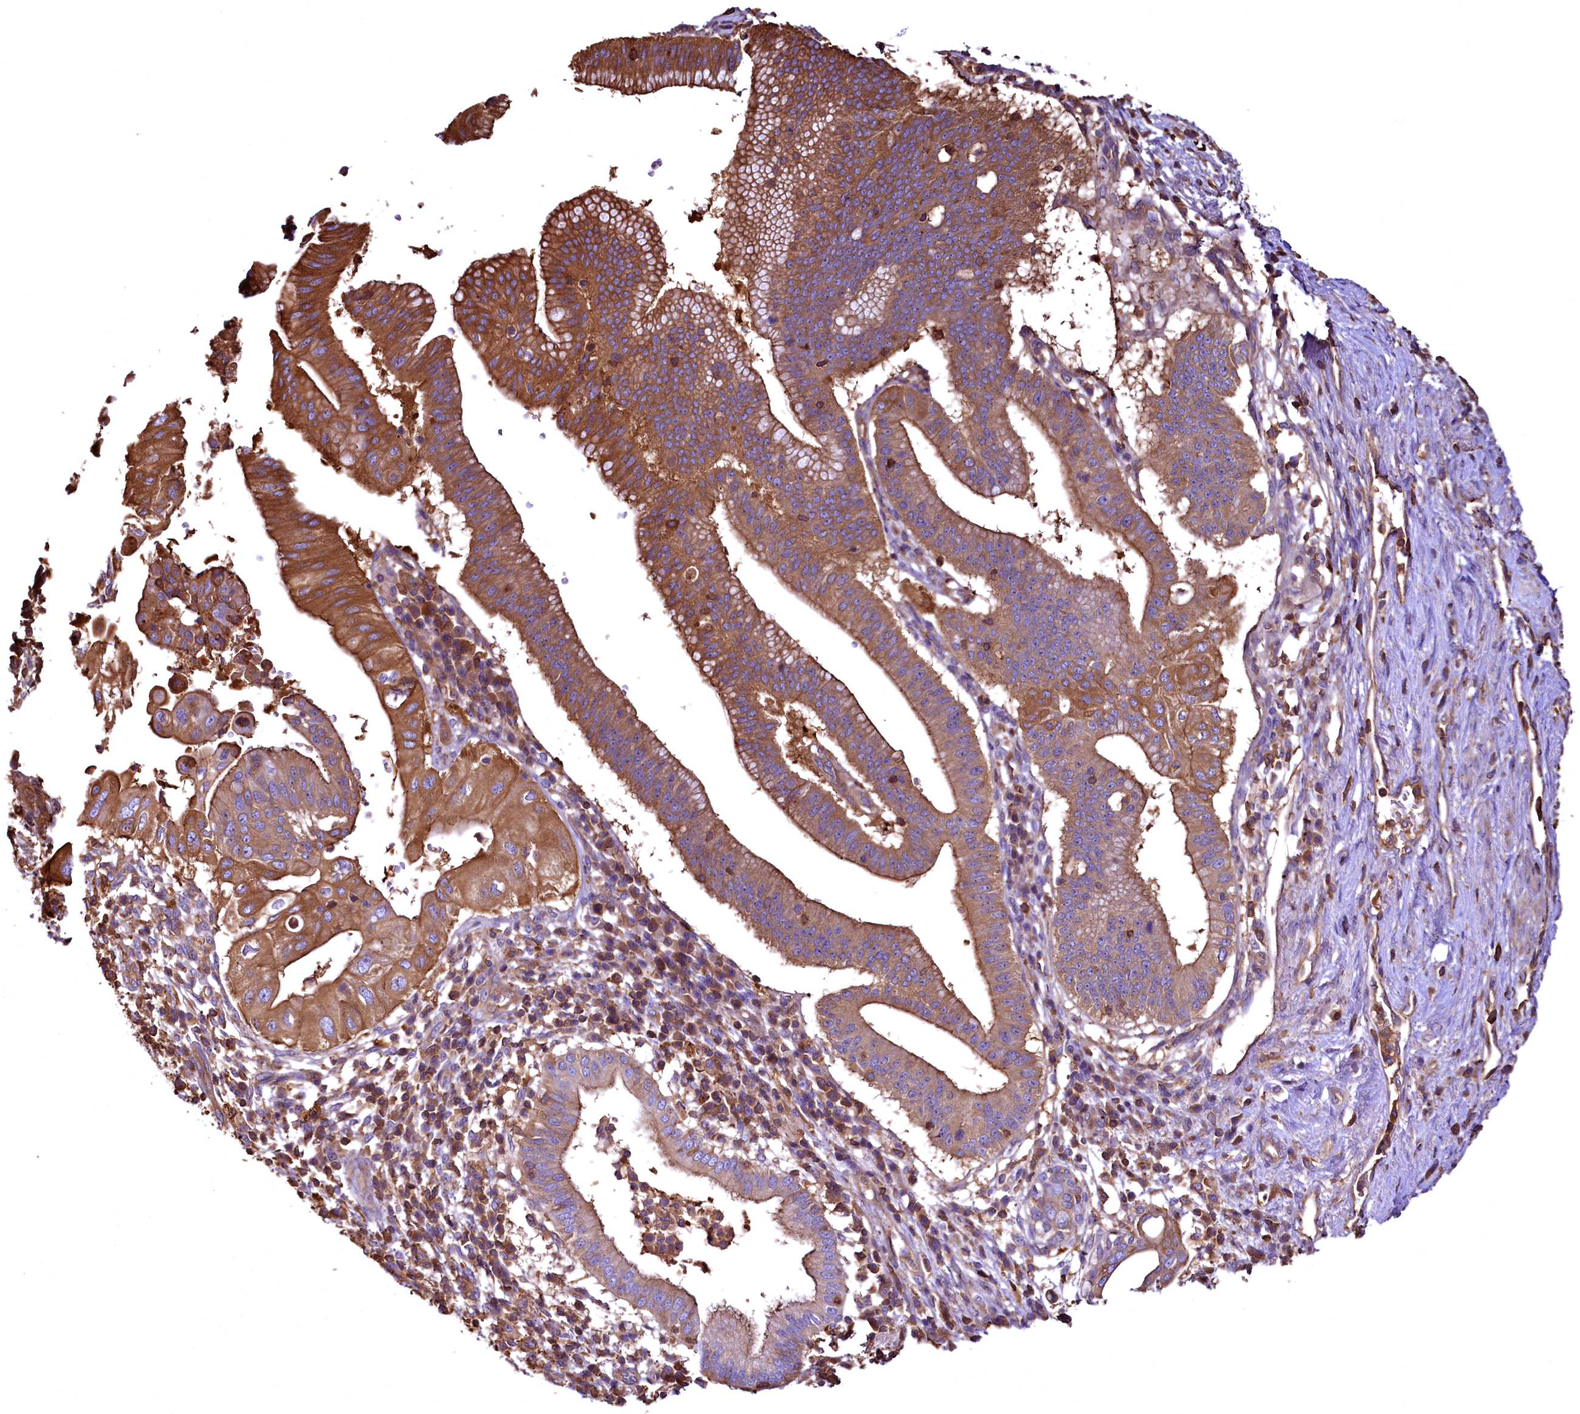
{"staining": {"intensity": "moderate", "quantity": ">75%", "location": "cytoplasmic/membranous"}, "tissue": "pancreatic cancer", "cell_type": "Tumor cells", "image_type": "cancer", "snomed": [{"axis": "morphology", "description": "Adenocarcinoma, NOS"}, {"axis": "topography", "description": "Pancreas"}], "caption": "Immunohistochemical staining of adenocarcinoma (pancreatic) demonstrates medium levels of moderate cytoplasmic/membranous expression in approximately >75% of tumor cells.", "gene": "RARS2", "patient": {"sex": "male", "age": 68}}